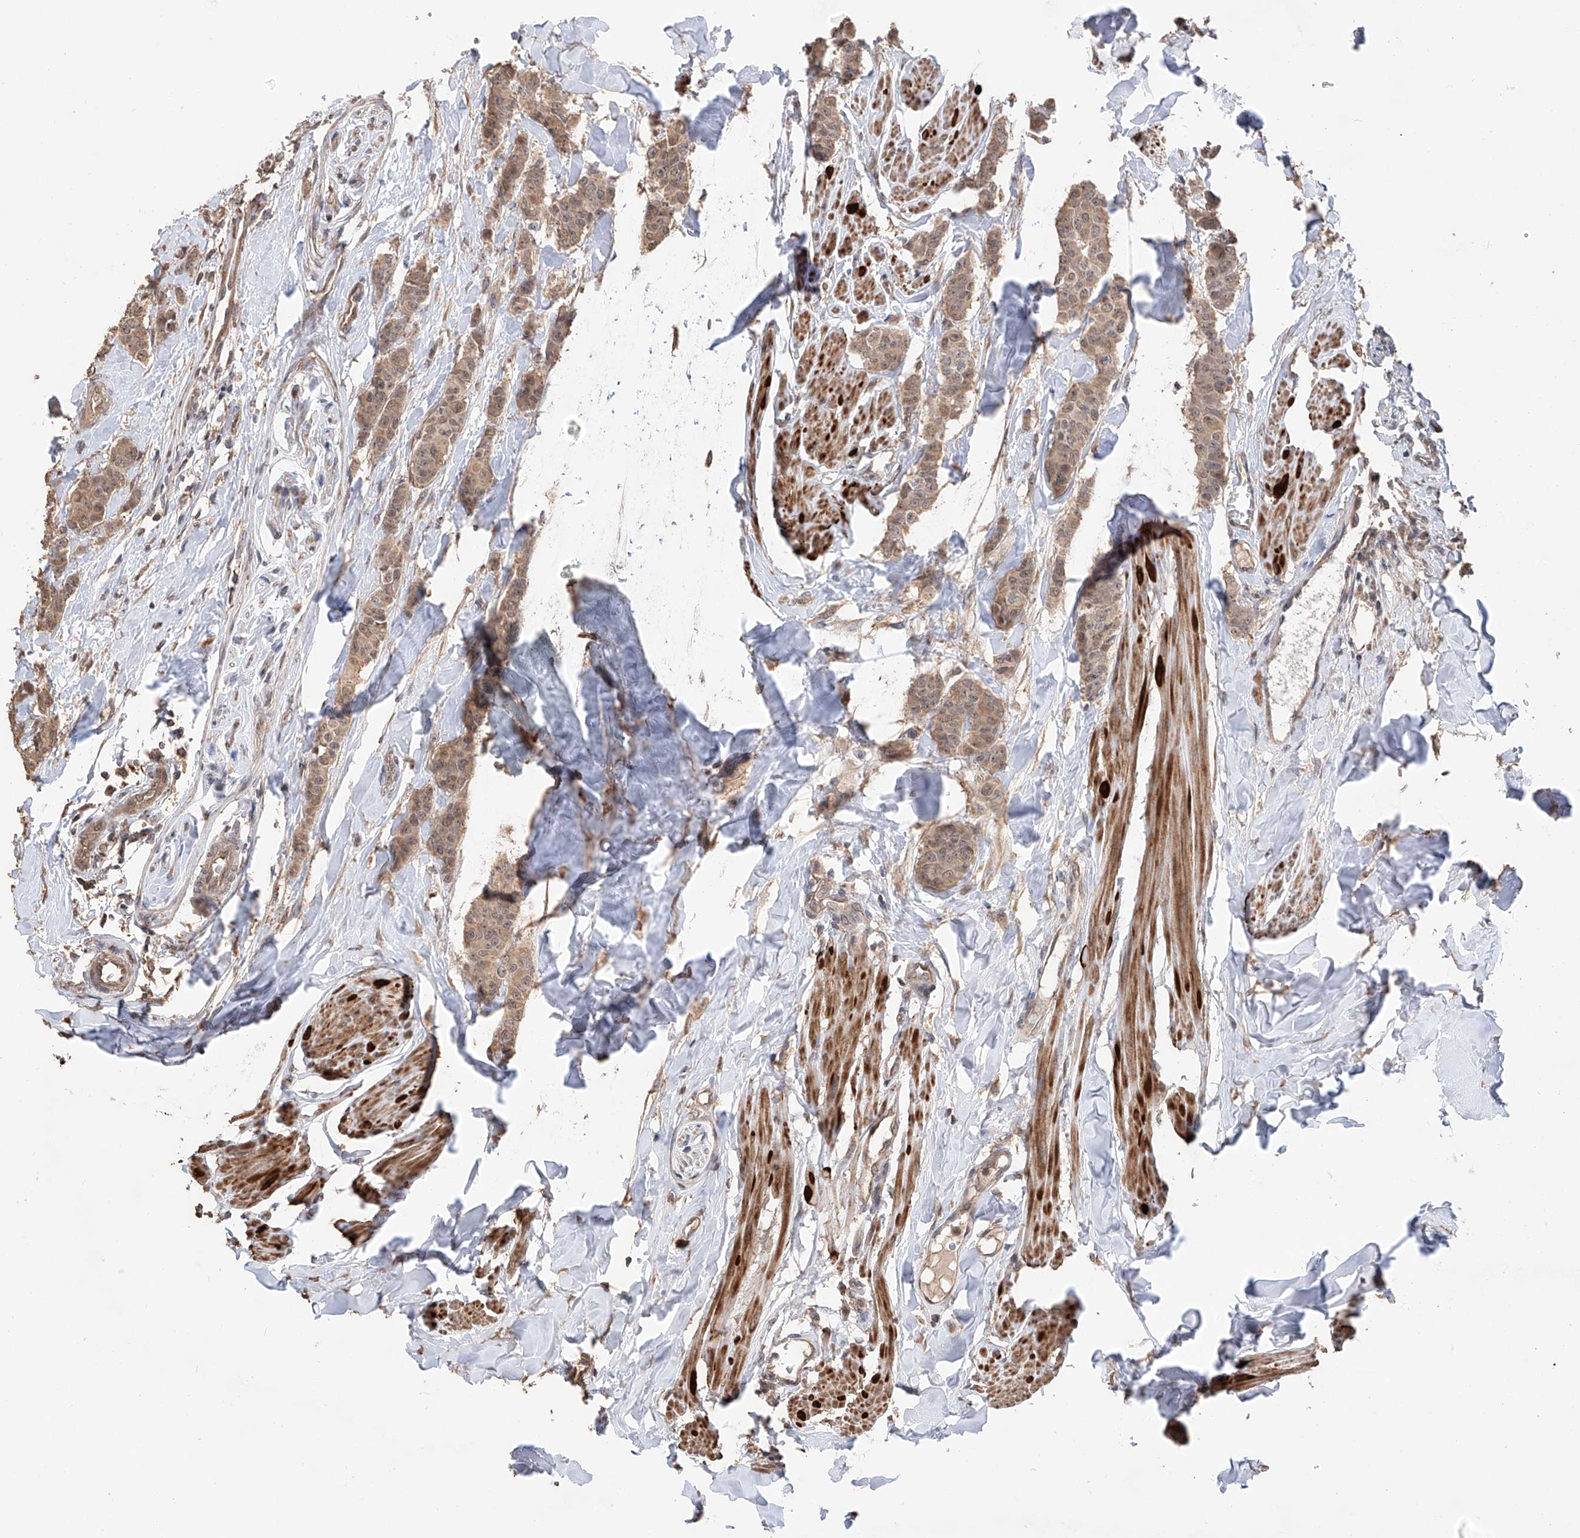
{"staining": {"intensity": "weak", "quantity": ">75%", "location": "cytoplasmic/membranous,nuclear"}, "tissue": "breast cancer", "cell_type": "Tumor cells", "image_type": "cancer", "snomed": [{"axis": "morphology", "description": "Duct carcinoma"}, {"axis": "topography", "description": "Breast"}], "caption": "Immunohistochemical staining of human breast cancer displays weak cytoplasmic/membranous and nuclear protein positivity in approximately >75% of tumor cells. (IHC, brightfield microscopy, high magnification).", "gene": "FAM135A", "patient": {"sex": "female", "age": 40}}